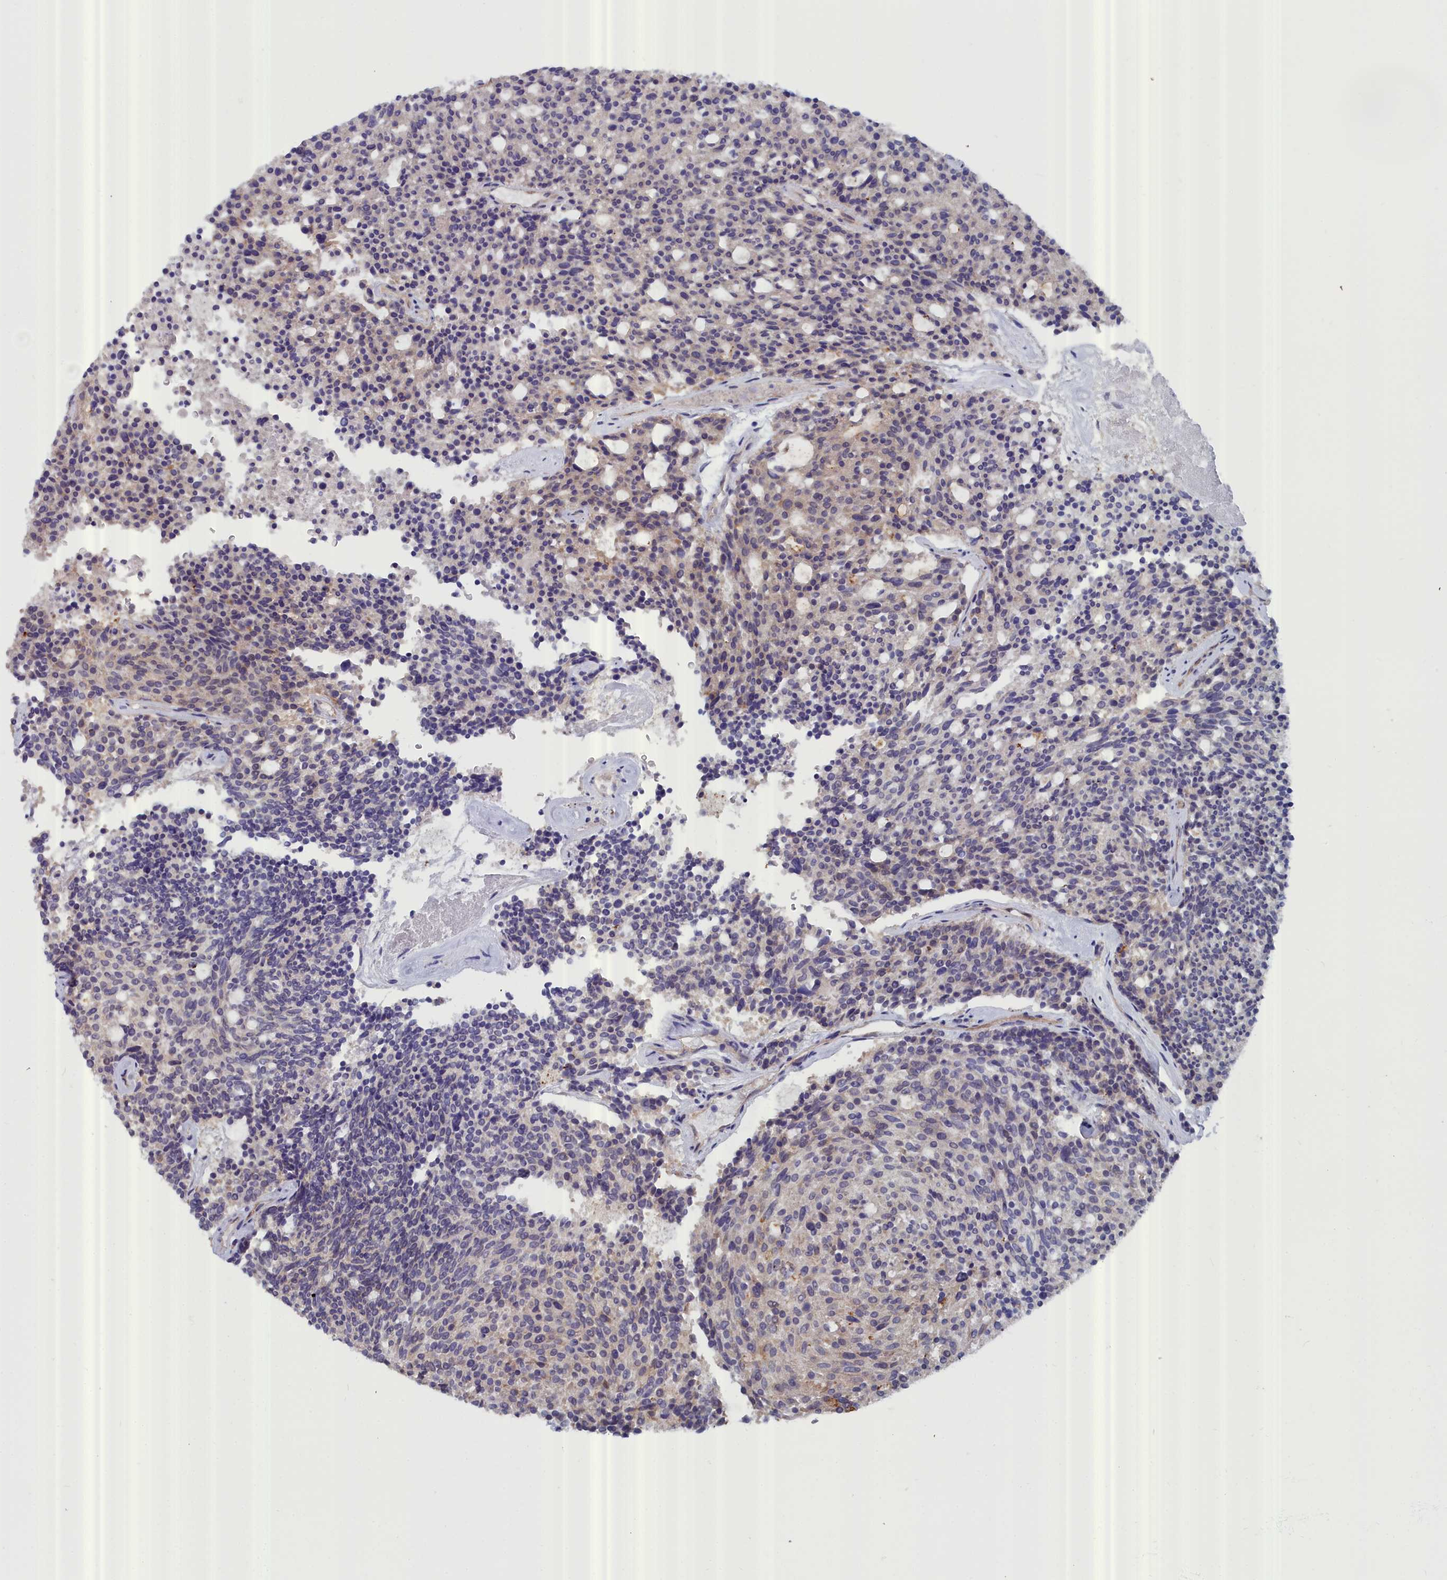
{"staining": {"intensity": "weak", "quantity": "<25%", "location": "cytoplasmic/membranous"}, "tissue": "carcinoid", "cell_type": "Tumor cells", "image_type": "cancer", "snomed": [{"axis": "morphology", "description": "Carcinoid, malignant, NOS"}, {"axis": "topography", "description": "Pancreas"}], "caption": "Immunohistochemistry (IHC) photomicrograph of neoplastic tissue: carcinoid stained with DAB shows no significant protein expression in tumor cells.", "gene": "RDX", "patient": {"sex": "female", "age": 54}}